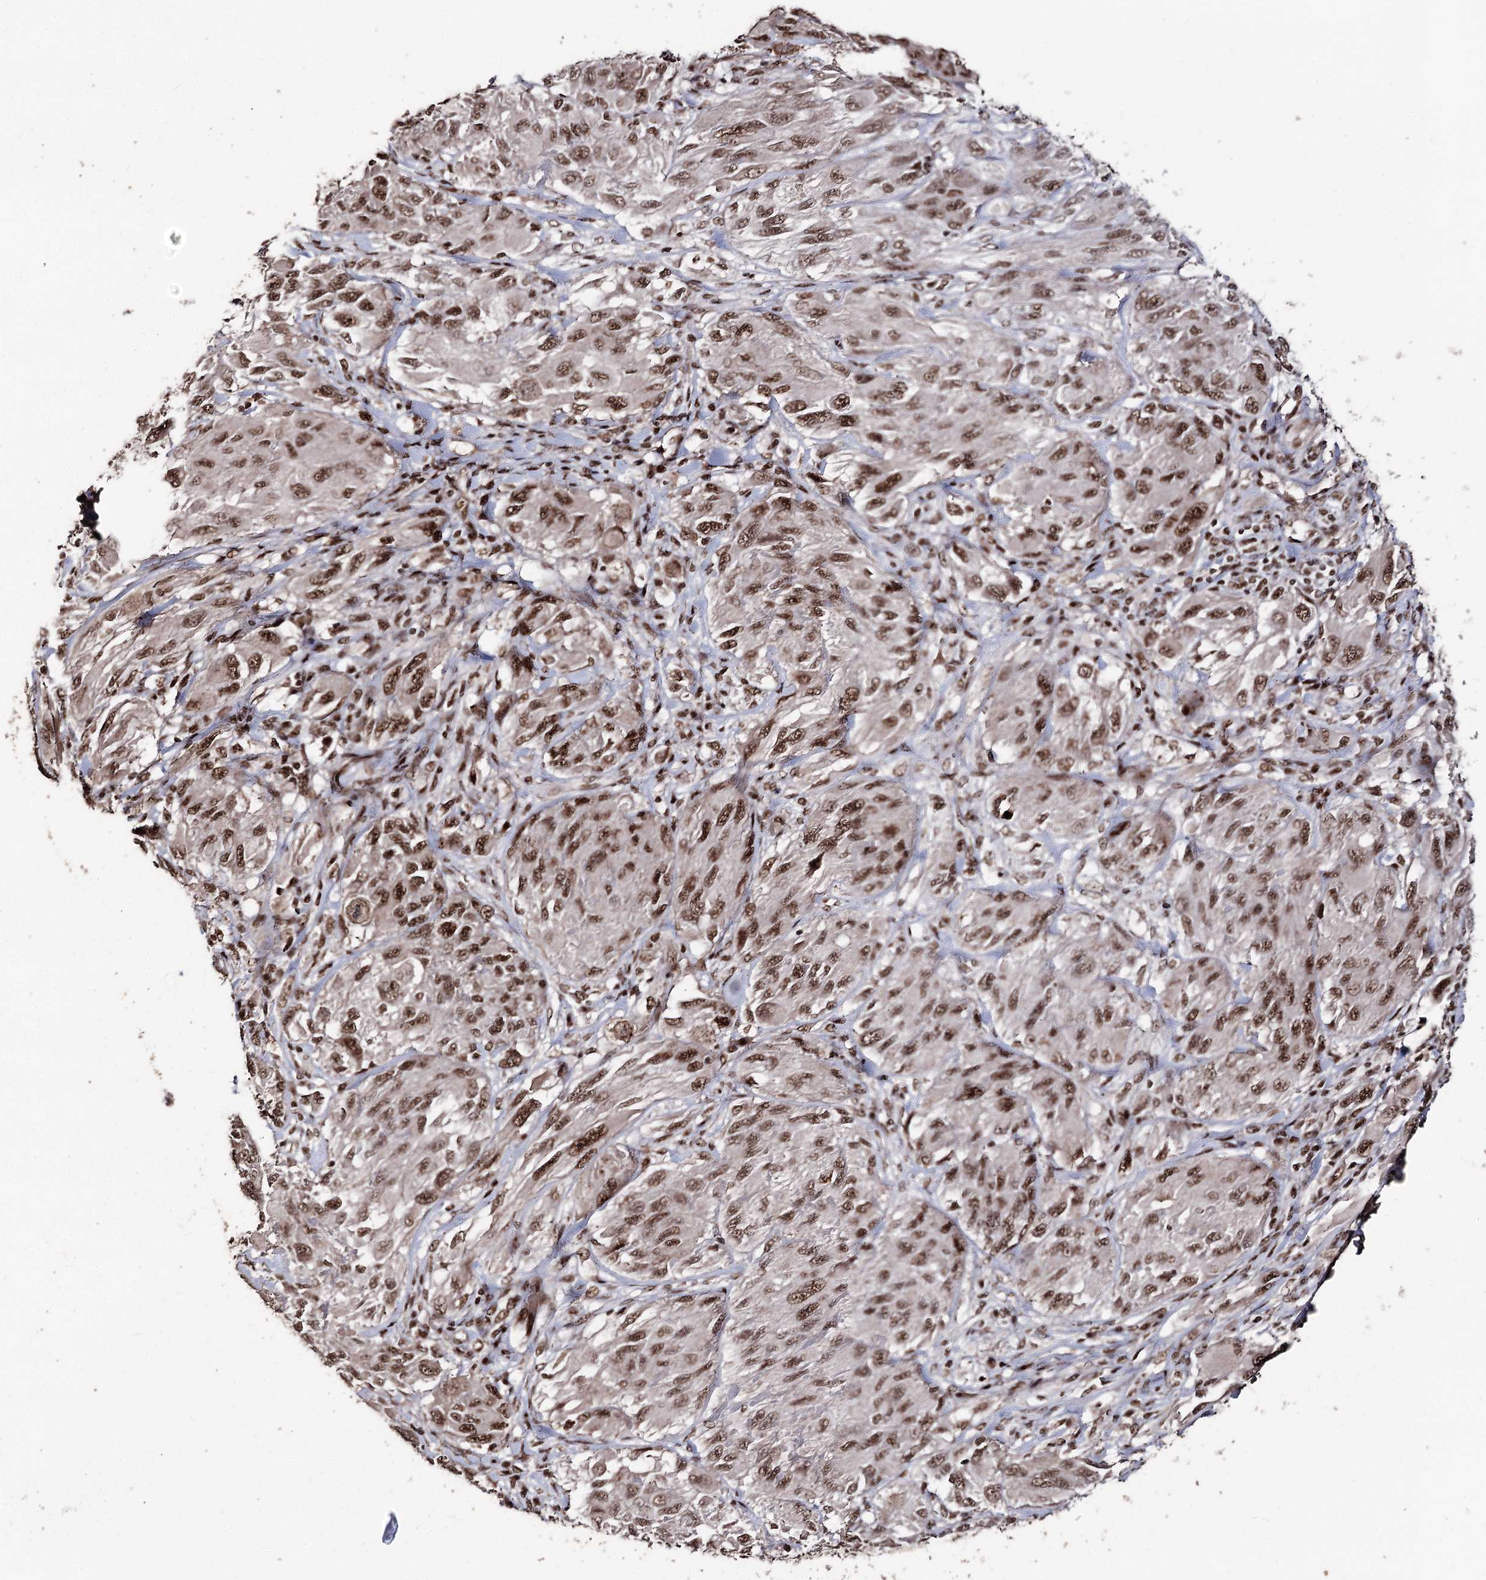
{"staining": {"intensity": "moderate", "quantity": ">75%", "location": "nuclear"}, "tissue": "melanoma", "cell_type": "Tumor cells", "image_type": "cancer", "snomed": [{"axis": "morphology", "description": "Malignant melanoma, NOS"}, {"axis": "topography", "description": "Skin"}], "caption": "Malignant melanoma was stained to show a protein in brown. There is medium levels of moderate nuclear positivity in approximately >75% of tumor cells.", "gene": "U2SURP", "patient": {"sex": "female", "age": 91}}